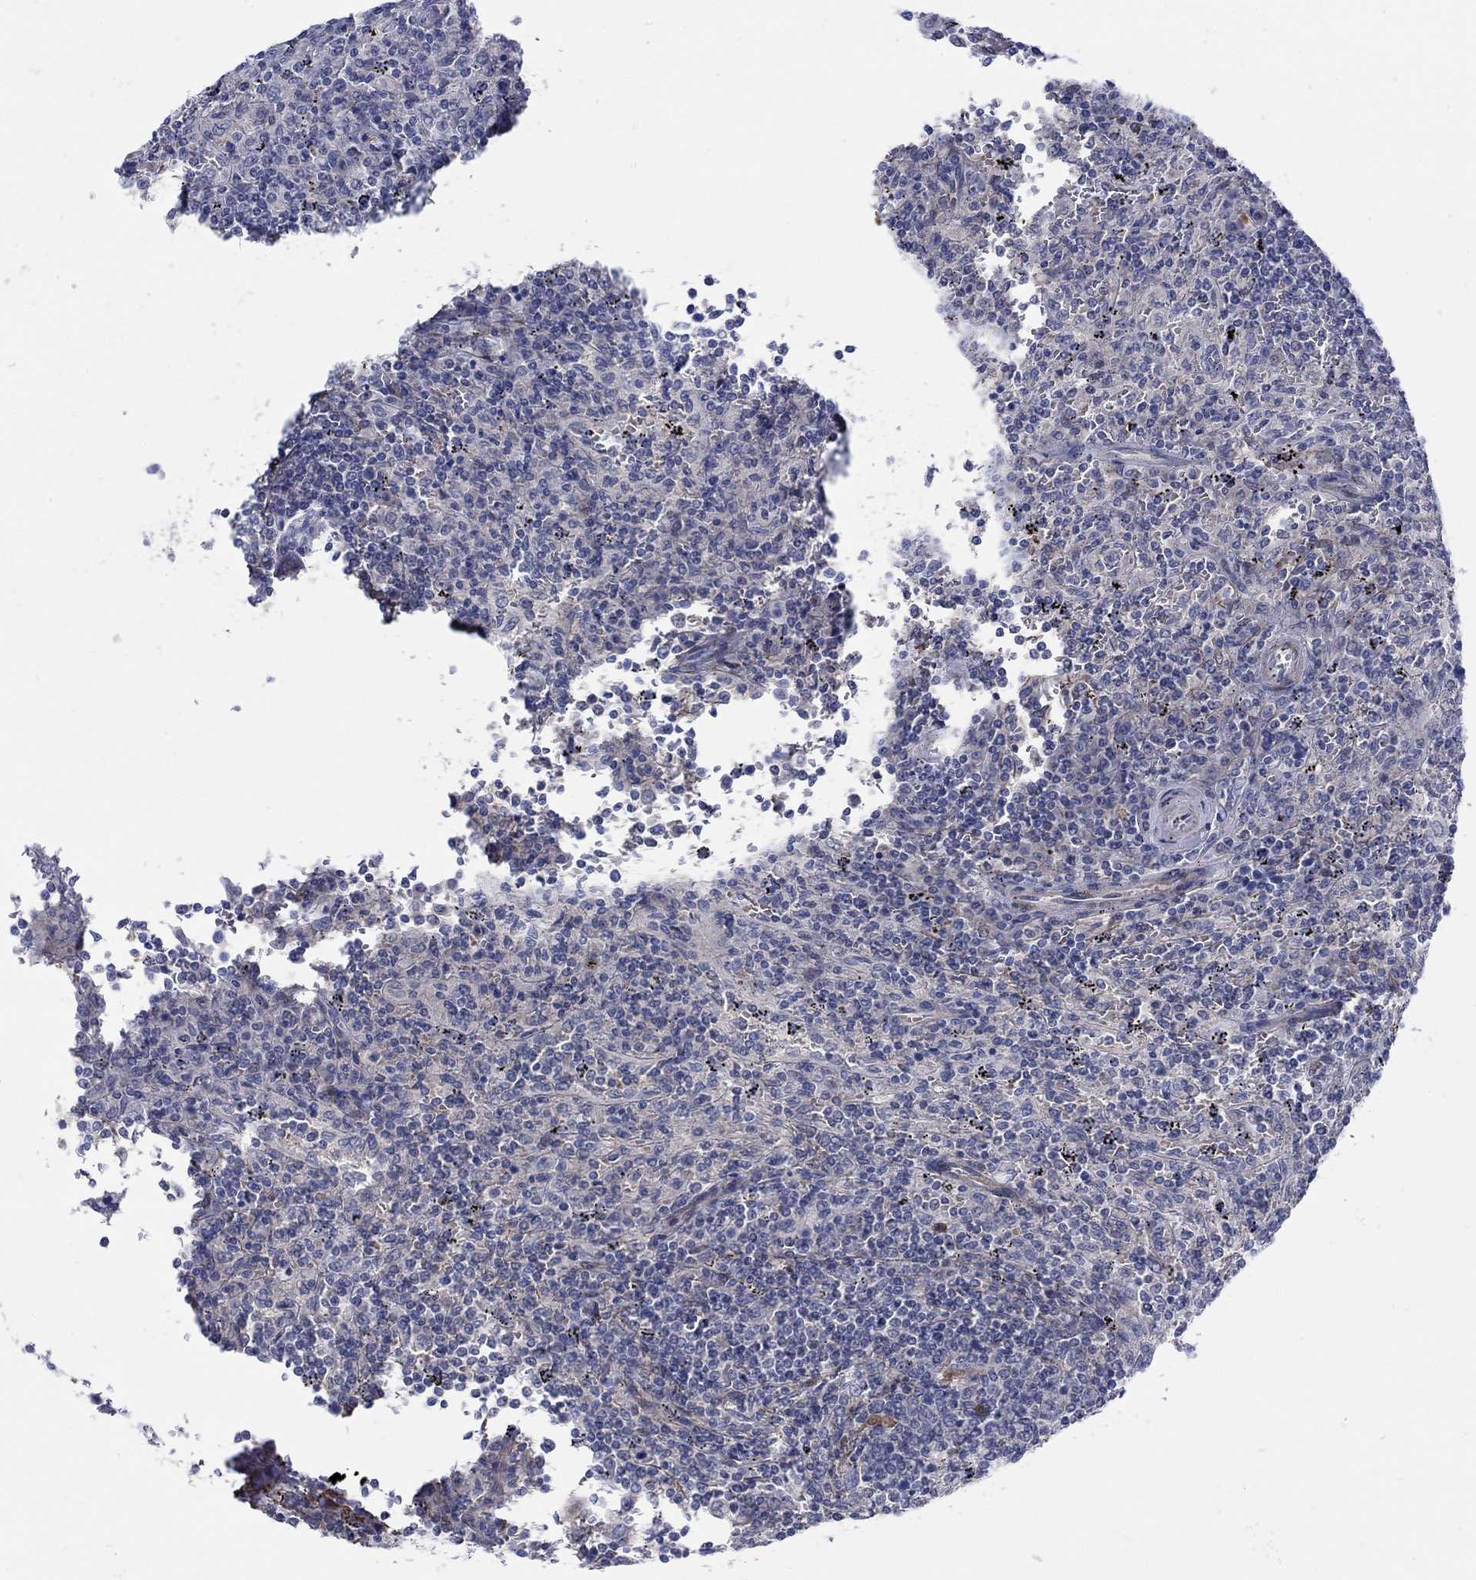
{"staining": {"intensity": "negative", "quantity": "none", "location": "none"}, "tissue": "lymphoma", "cell_type": "Tumor cells", "image_type": "cancer", "snomed": [{"axis": "morphology", "description": "Malignant lymphoma, non-Hodgkin's type, Low grade"}, {"axis": "topography", "description": "Spleen"}], "caption": "There is no significant staining in tumor cells of malignant lymphoma, non-Hodgkin's type (low-grade).", "gene": "SCN7A", "patient": {"sex": "male", "age": 62}}